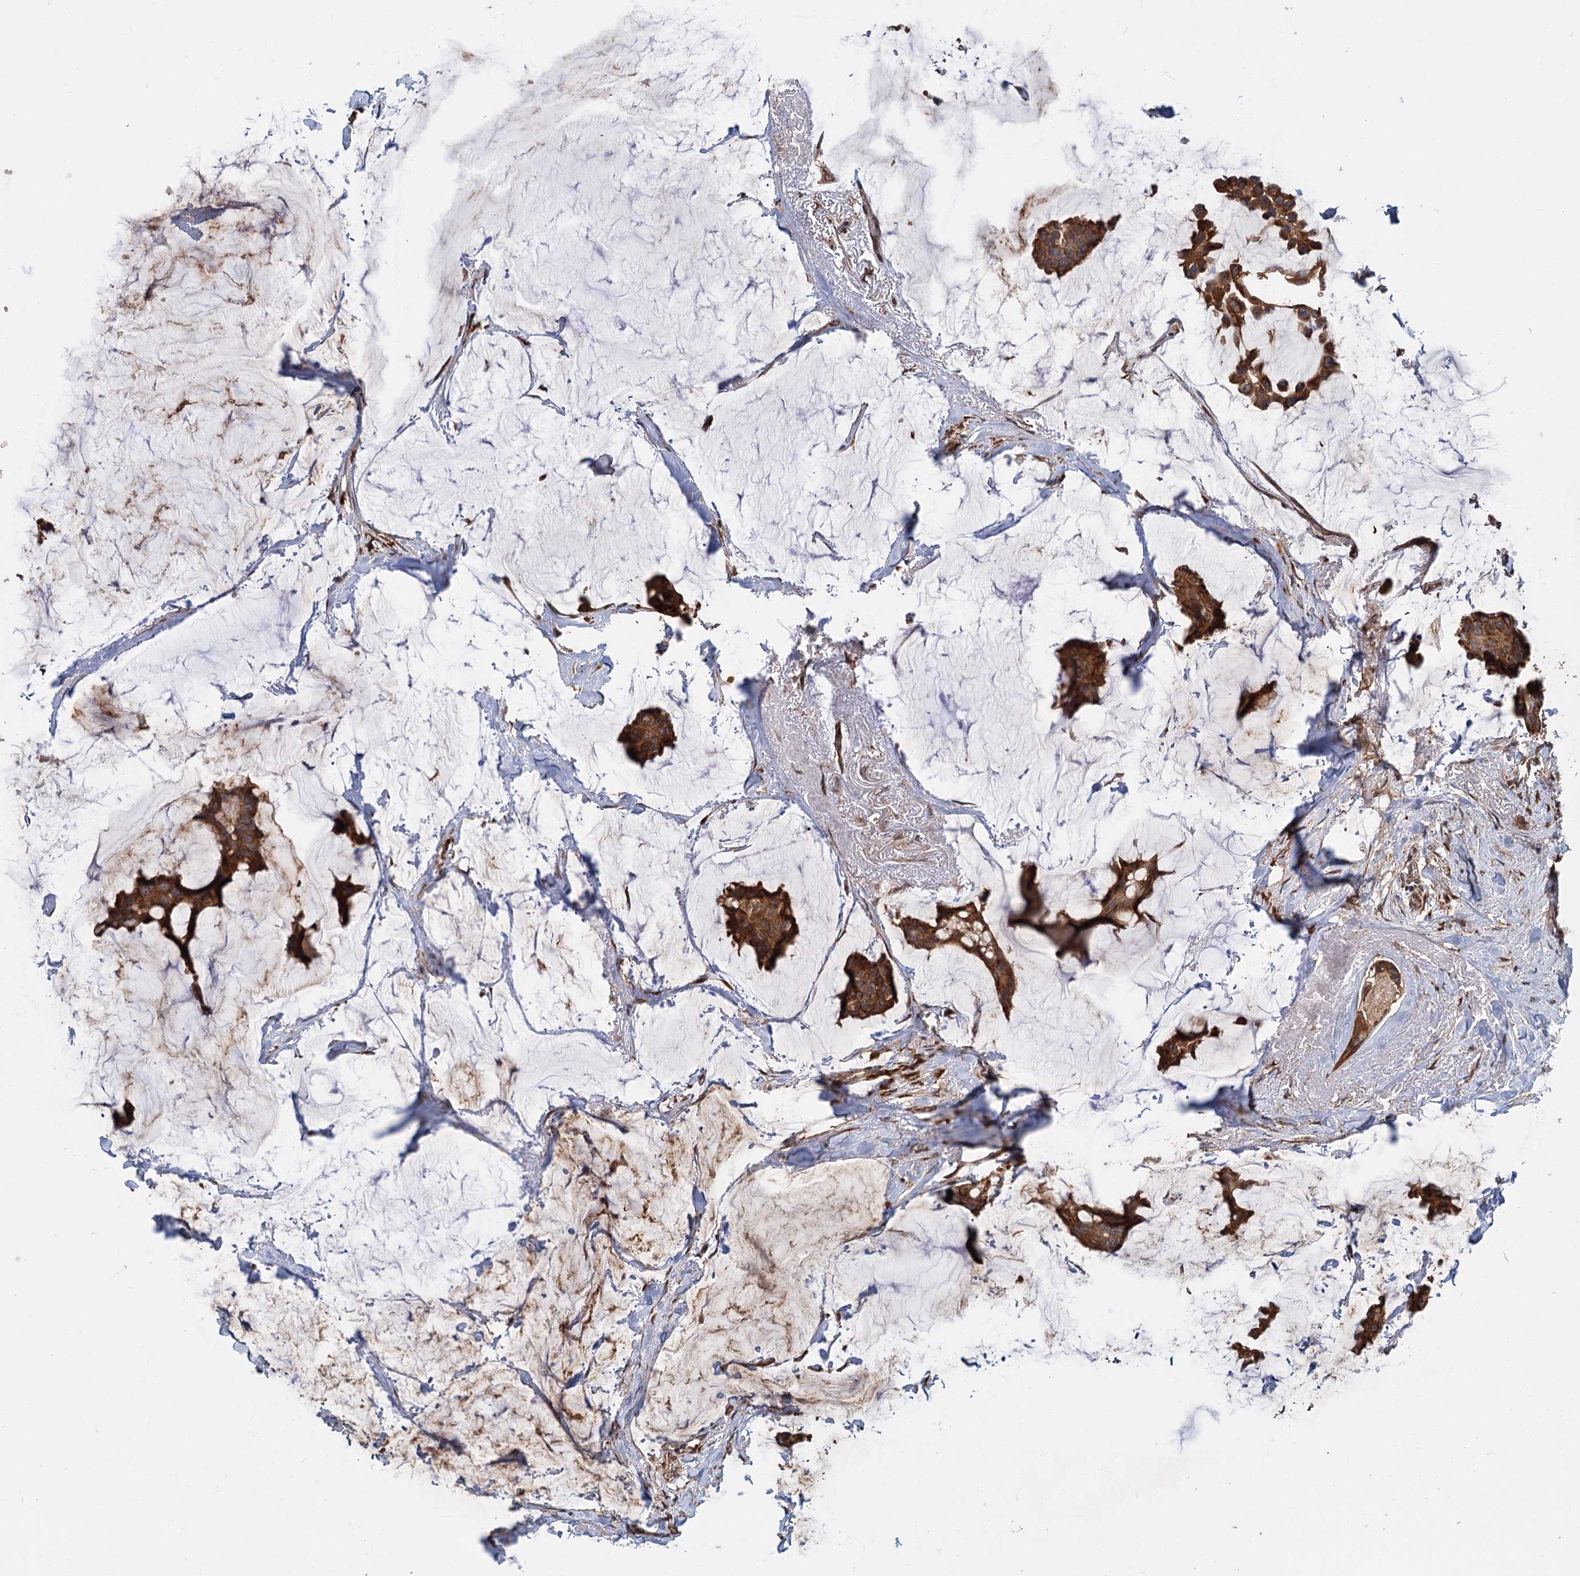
{"staining": {"intensity": "strong", "quantity": ">75%", "location": "cytoplasmic/membranous"}, "tissue": "breast cancer", "cell_type": "Tumor cells", "image_type": "cancer", "snomed": [{"axis": "morphology", "description": "Duct carcinoma"}, {"axis": "topography", "description": "Breast"}], "caption": "Strong cytoplasmic/membranous expression for a protein is appreciated in about >75% of tumor cells of breast intraductal carcinoma using immunohistochemistry.", "gene": "KANSL2", "patient": {"sex": "female", "age": 93}}